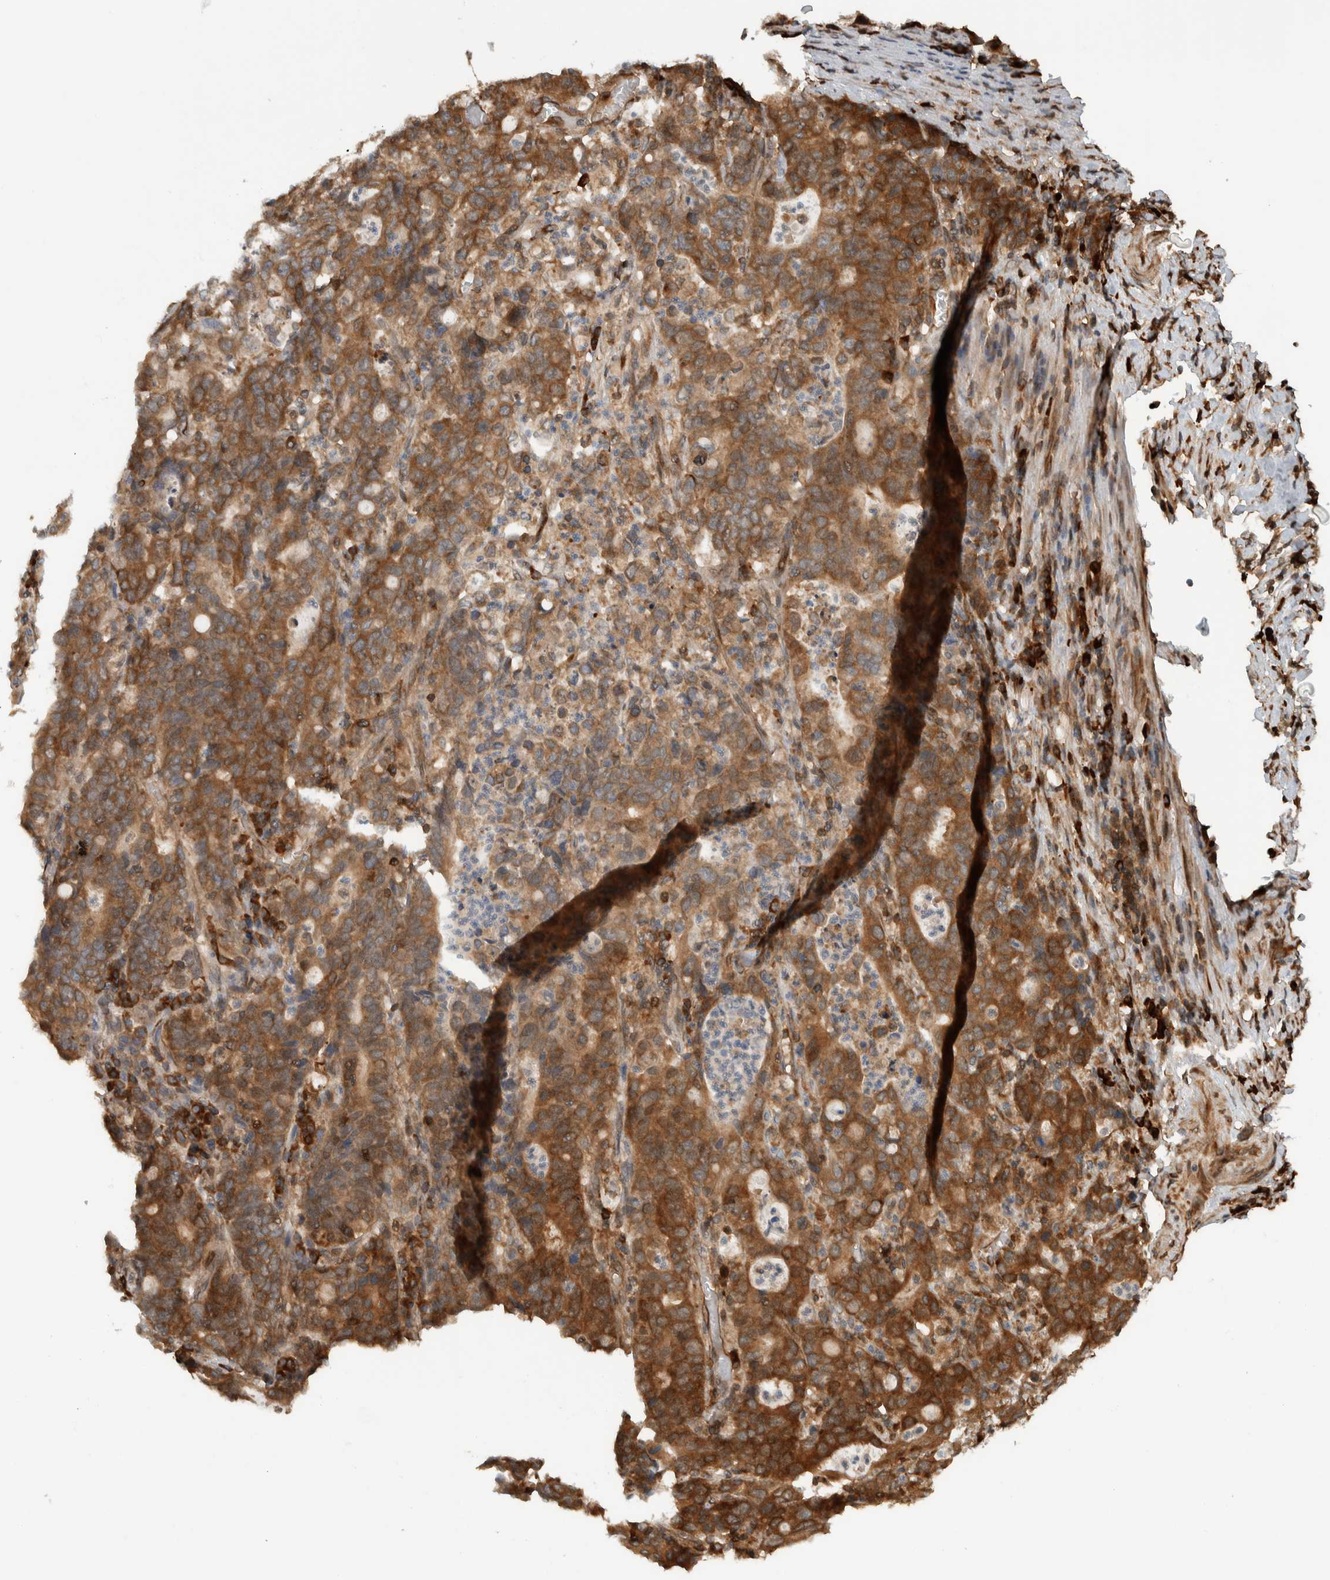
{"staining": {"intensity": "strong", "quantity": ">75%", "location": "cytoplasmic/membranous"}, "tissue": "stomach cancer", "cell_type": "Tumor cells", "image_type": "cancer", "snomed": [{"axis": "morphology", "description": "Adenocarcinoma, NOS"}, {"axis": "topography", "description": "Stomach, upper"}], "caption": "Immunohistochemical staining of human stomach adenocarcinoma displays high levels of strong cytoplasmic/membranous positivity in about >75% of tumor cells. (DAB (3,3'-diaminobenzidine) IHC, brown staining for protein, blue staining for nuclei).", "gene": "CNTROB", "patient": {"sex": "male", "age": 69}}